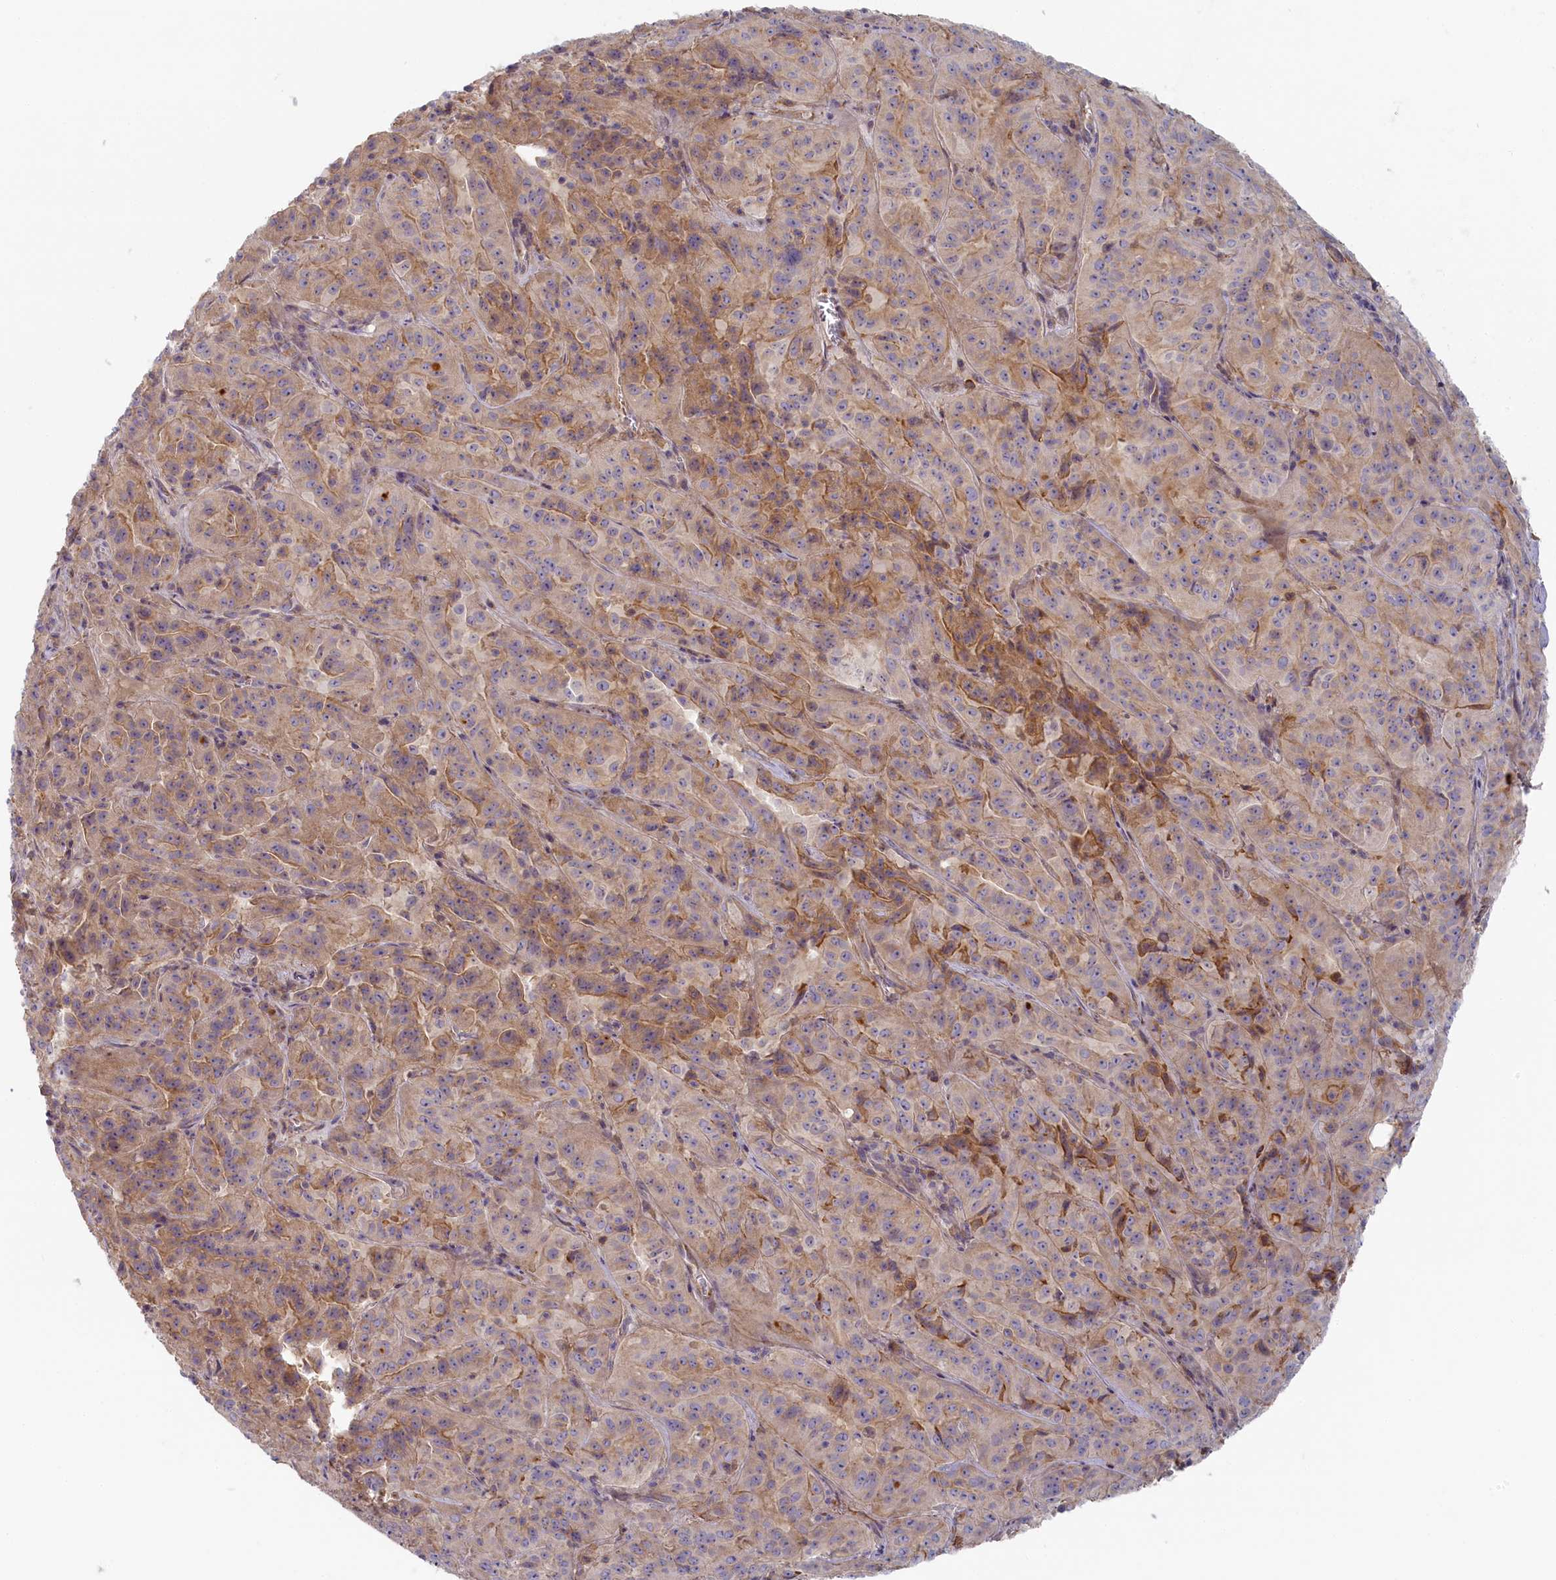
{"staining": {"intensity": "moderate", "quantity": "<25%", "location": "cytoplasmic/membranous"}, "tissue": "pancreatic cancer", "cell_type": "Tumor cells", "image_type": "cancer", "snomed": [{"axis": "morphology", "description": "Adenocarcinoma, NOS"}, {"axis": "topography", "description": "Pancreas"}], "caption": "This photomicrograph exhibits adenocarcinoma (pancreatic) stained with immunohistochemistry (IHC) to label a protein in brown. The cytoplasmic/membranous of tumor cells show moderate positivity for the protein. Nuclei are counter-stained blue.", "gene": "STX16", "patient": {"sex": "male", "age": 63}}